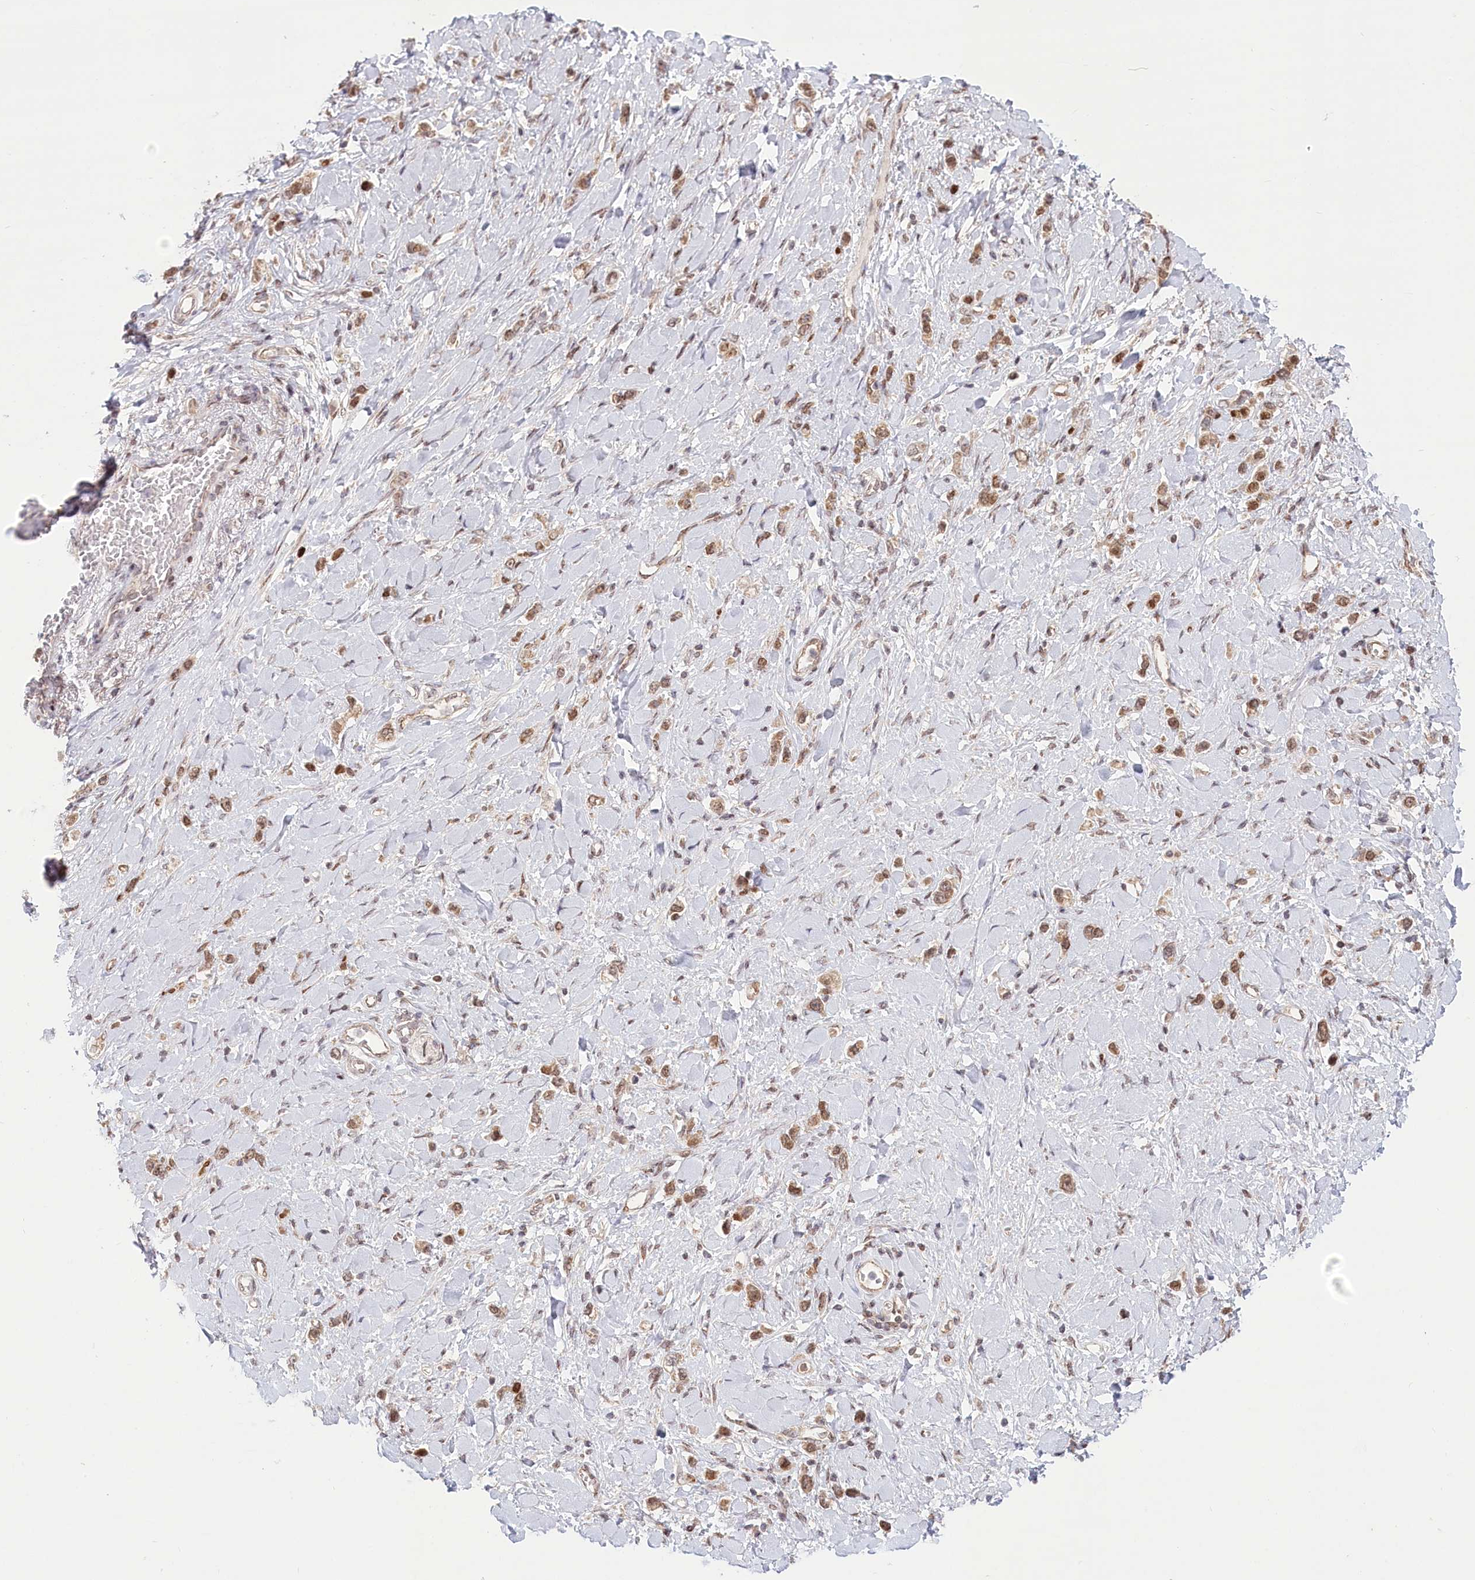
{"staining": {"intensity": "moderate", "quantity": ">75%", "location": "cytoplasmic/membranous,nuclear"}, "tissue": "stomach cancer", "cell_type": "Tumor cells", "image_type": "cancer", "snomed": [{"axis": "morphology", "description": "Normal tissue, NOS"}, {"axis": "morphology", "description": "Adenocarcinoma, NOS"}, {"axis": "topography", "description": "Stomach, upper"}, {"axis": "topography", "description": "Stomach"}], "caption": "Adenocarcinoma (stomach) stained with a brown dye reveals moderate cytoplasmic/membranous and nuclear positive expression in about >75% of tumor cells.", "gene": "PYURF", "patient": {"sex": "female", "age": 65}}